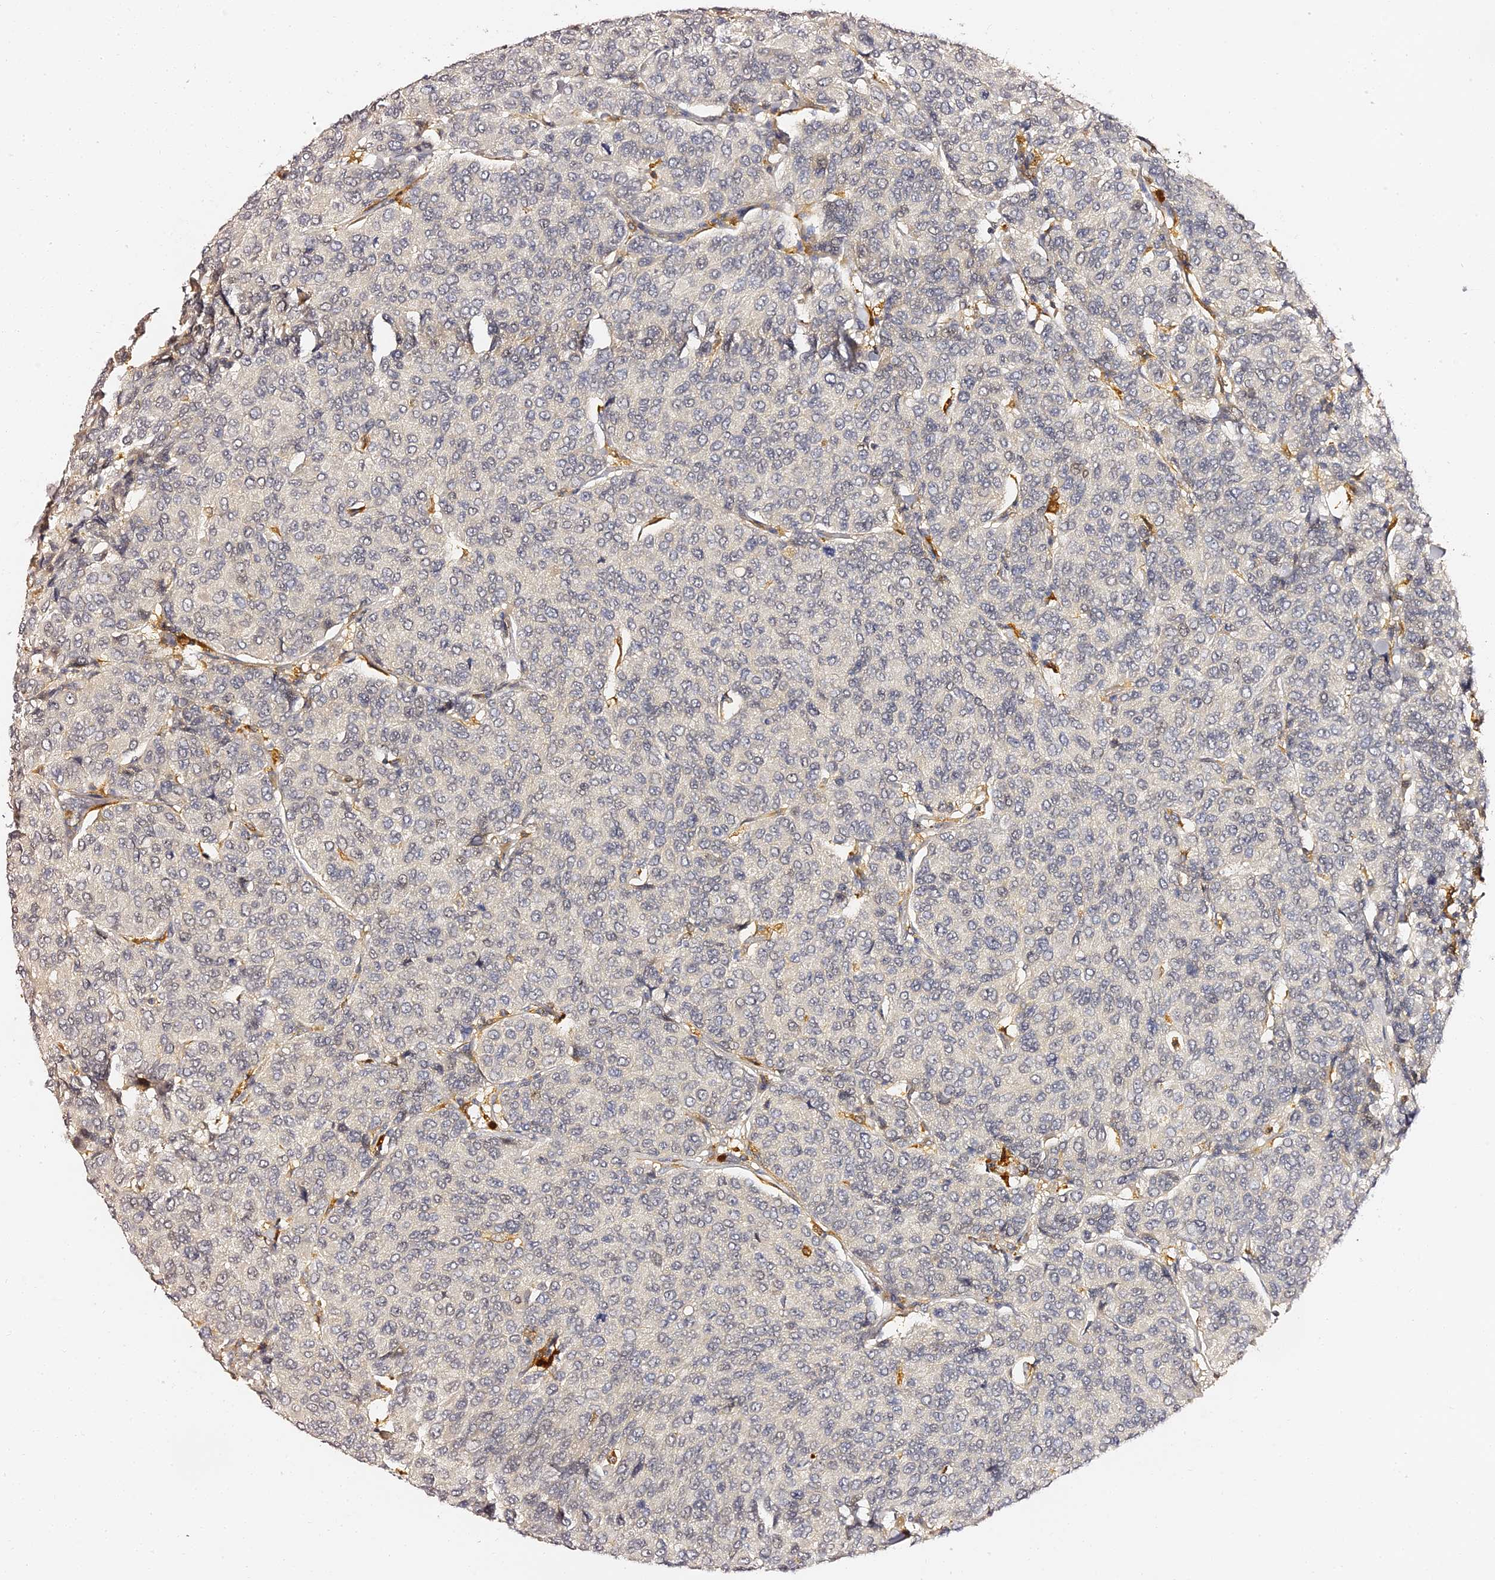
{"staining": {"intensity": "negative", "quantity": "none", "location": "none"}, "tissue": "breast cancer", "cell_type": "Tumor cells", "image_type": "cancer", "snomed": [{"axis": "morphology", "description": "Duct carcinoma"}, {"axis": "topography", "description": "Breast"}], "caption": "Tumor cells are negative for protein expression in human breast intraductal carcinoma. (DAB IHC visualized using brightfield microscopy, high magnification).", "gene": "IL4I1", "patient": {"sex": "female", "age": 55}}